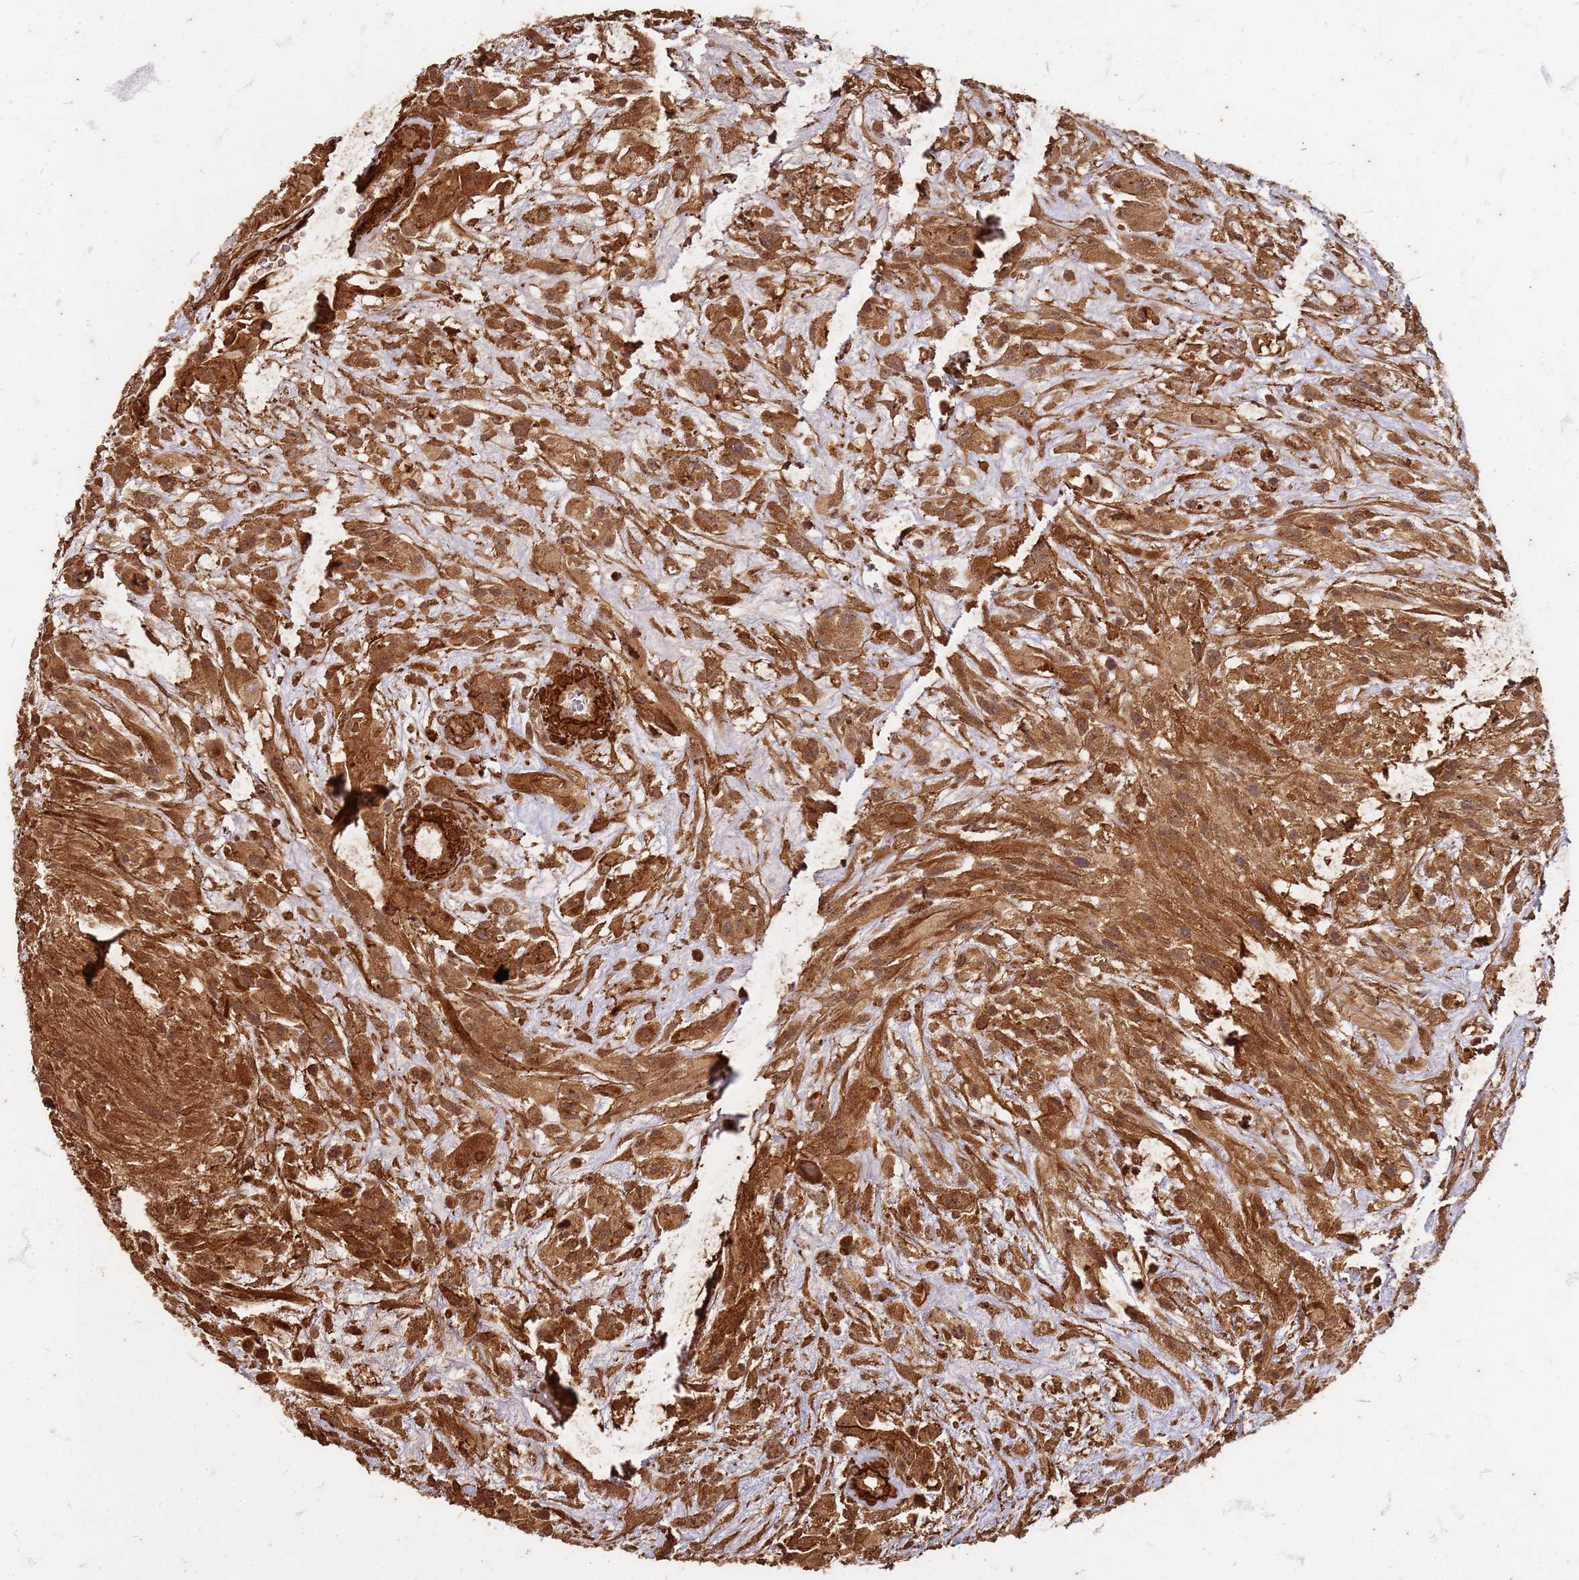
{"staining": {"intensity": "strong", "quantity": ">75%", "location": "cytoplasmic/membranous"}, "tissue": "glioma", "cell_type": "Tumor cells", "image_type": "cancer", "snomed": [{"axis": "morphology", "description": "Glioma, malignant, High grade"}, {"axis": "topography", "description": "Brain"}], "caption": "Immunohistochemistry staining of glioma, which shows high levels of strong cytoplasmic/membranous positivity in about >75% of tumor cells indicating strong cytoplasmic/membranous protein positivity. The staining was performed using DAB (3,3'-diaminobenzidine) (brown) for protein detection and nuclei were counterstained in hematoxylin (blue).", "gene": "KIF26A", "patient": {"sex": "male", "age": 61}}